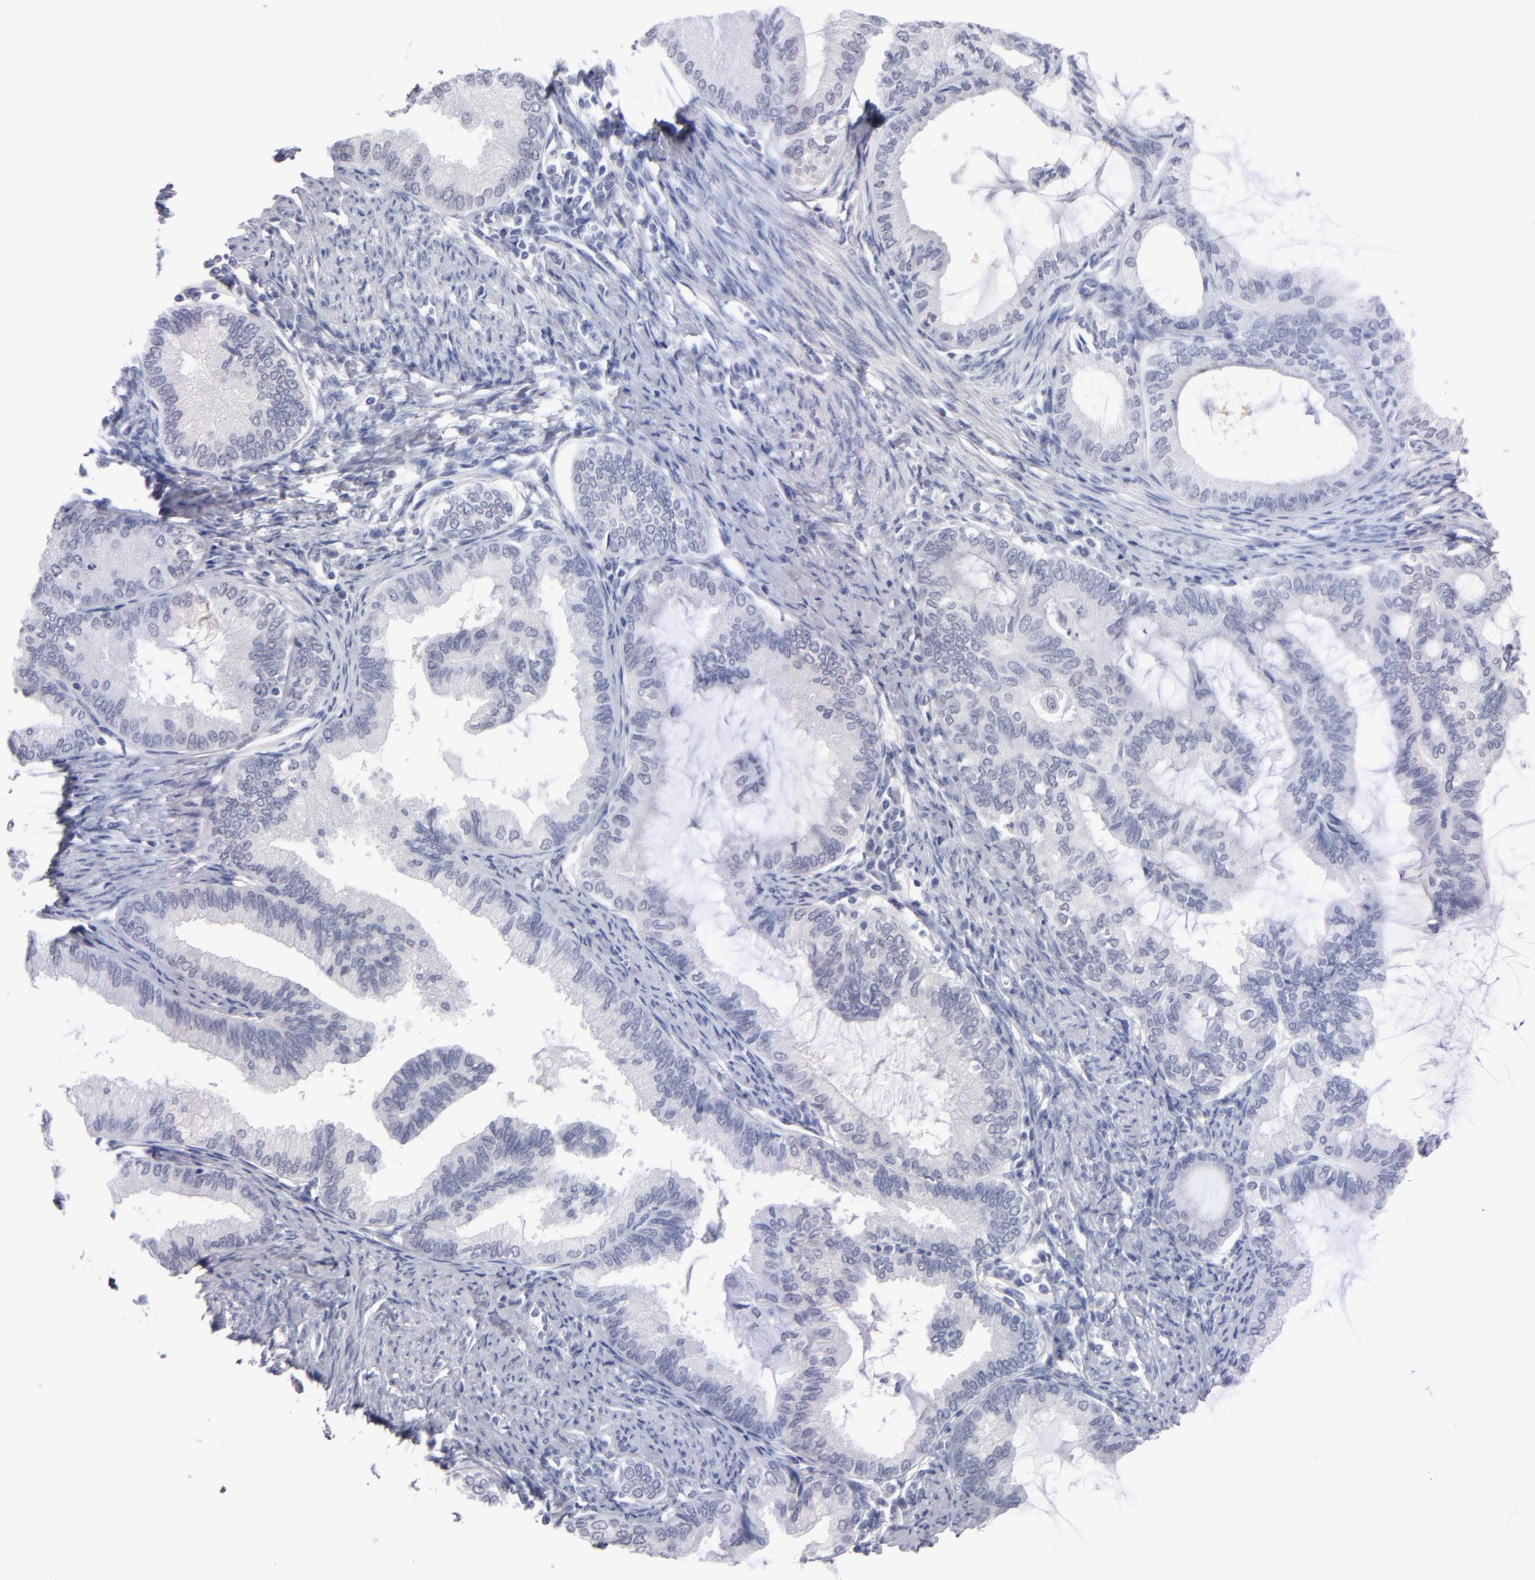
{"staining": {"intensity": "weak", "quantity": "<25%", "location": "nuclear"}, "tissue": "endometrial cancer", "cell_type": "Tumor cells", "image_type": "cancer", "snomed": [{"axis": "morphology", "description": "Adenocarcinoma, NOS"}, {"axis": "topography", "description": "Endometrium"}], "caption": "Adenocarcinoma (endometrial) was stained to show a protein in brown. There is no significant expression in tumor cells.", "gene": "TEX11", "patient": {"sex": "female", "age": 86}}